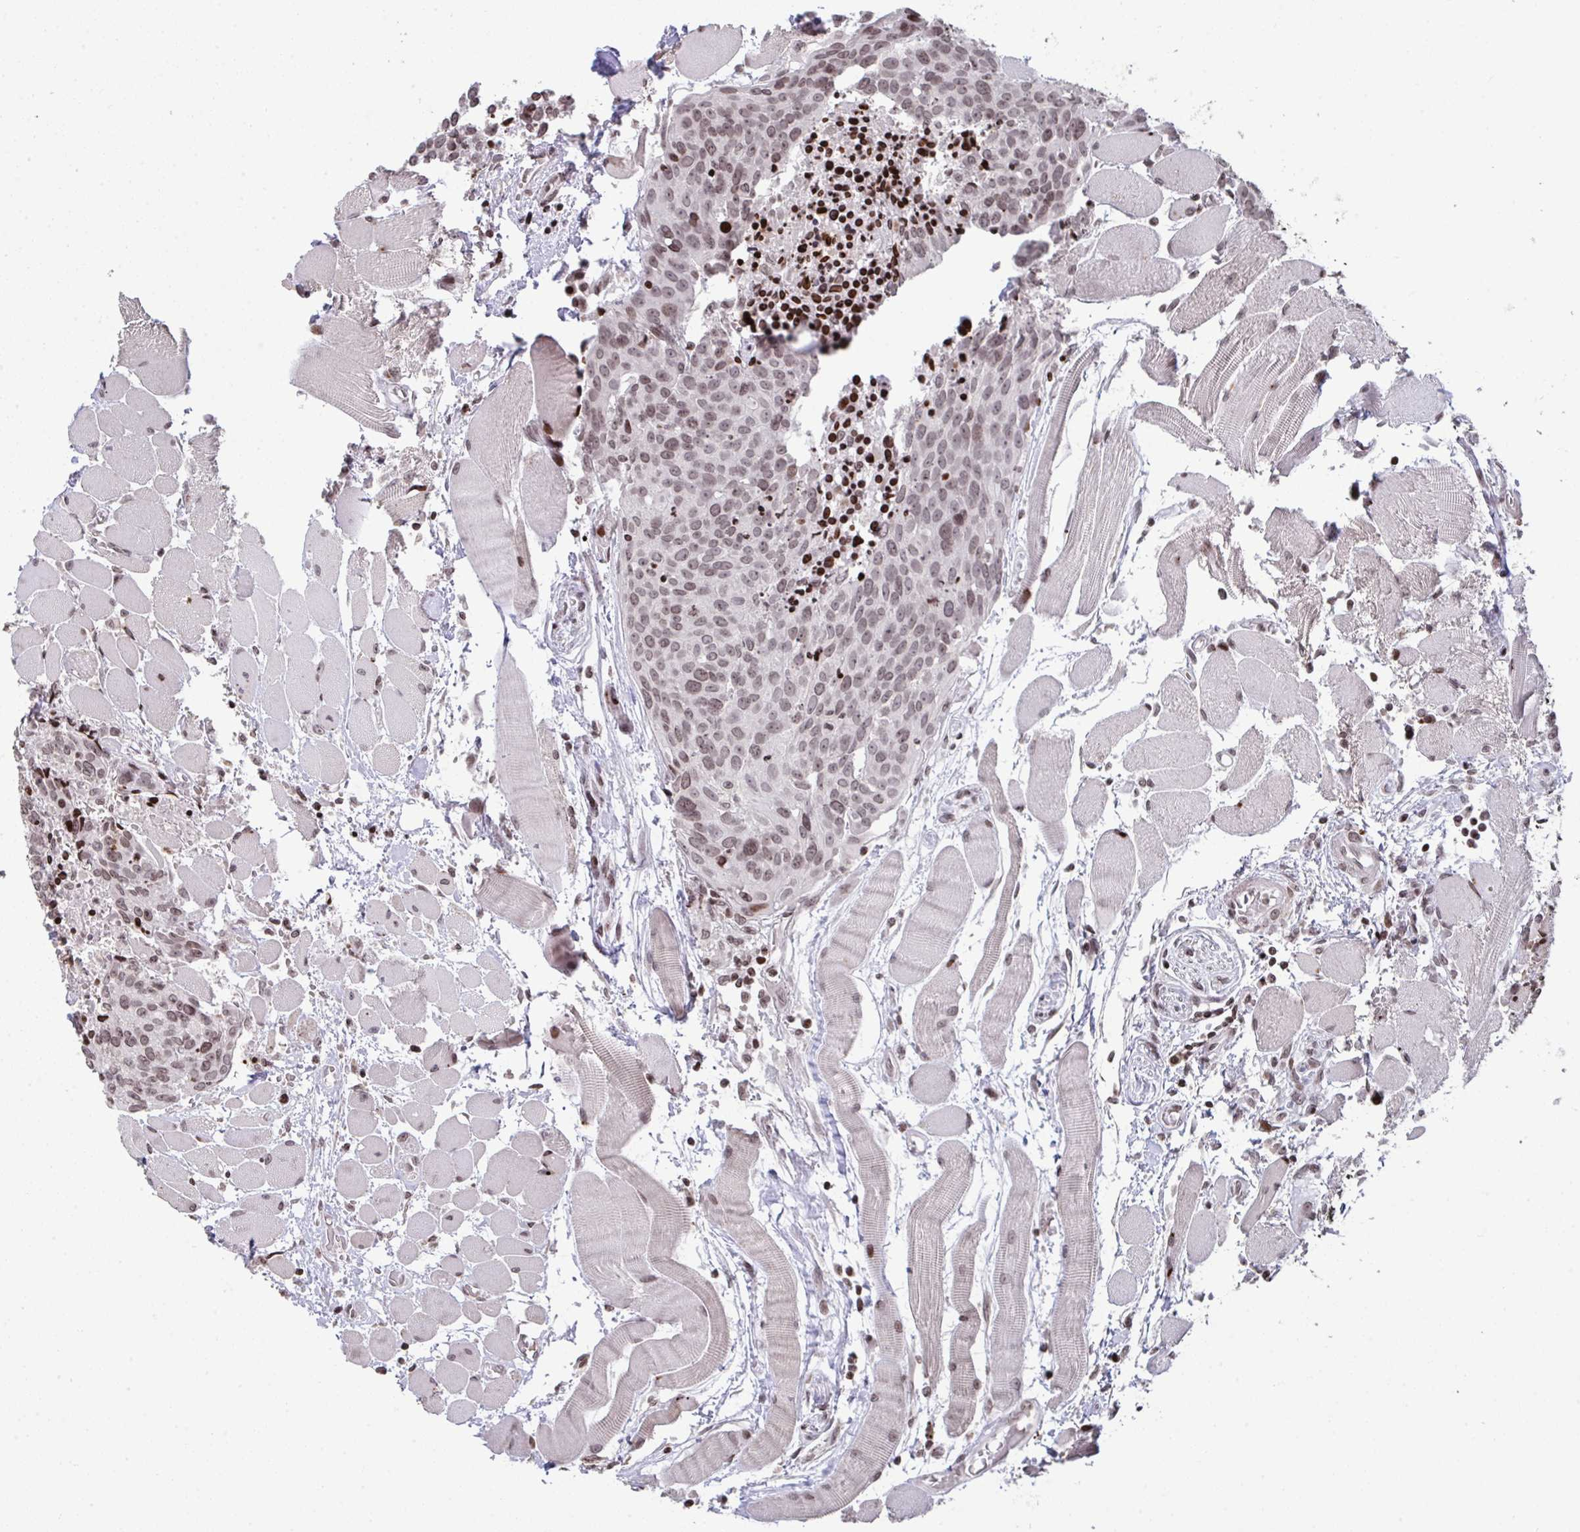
{"staining": {"intensity": "weak", "quantity": ">75%", "location": "nuclear"}, "tissue": "head and neck cancer", "cell_type": "Tumor cells", "image_type": "cancer", "snomed": [{"axis": "morphology", "description": "Squamous cell carcinoma, NOS"}, {"axis": "topography", "description": "Oral tissue"}, {"axis": "topography", "description": "Head-Neck"}], "caption": "Protein expression by immunohistochemistry (IHC) displays weak nuclear staining in approximately >75% of tumor cells in head and neck squamous cell carcinoma. The protein of interest is shown in brown color, while the nuclei are stained blue.", "gene": "NIP7", "patient": {"sex": "male", "age": 64}}